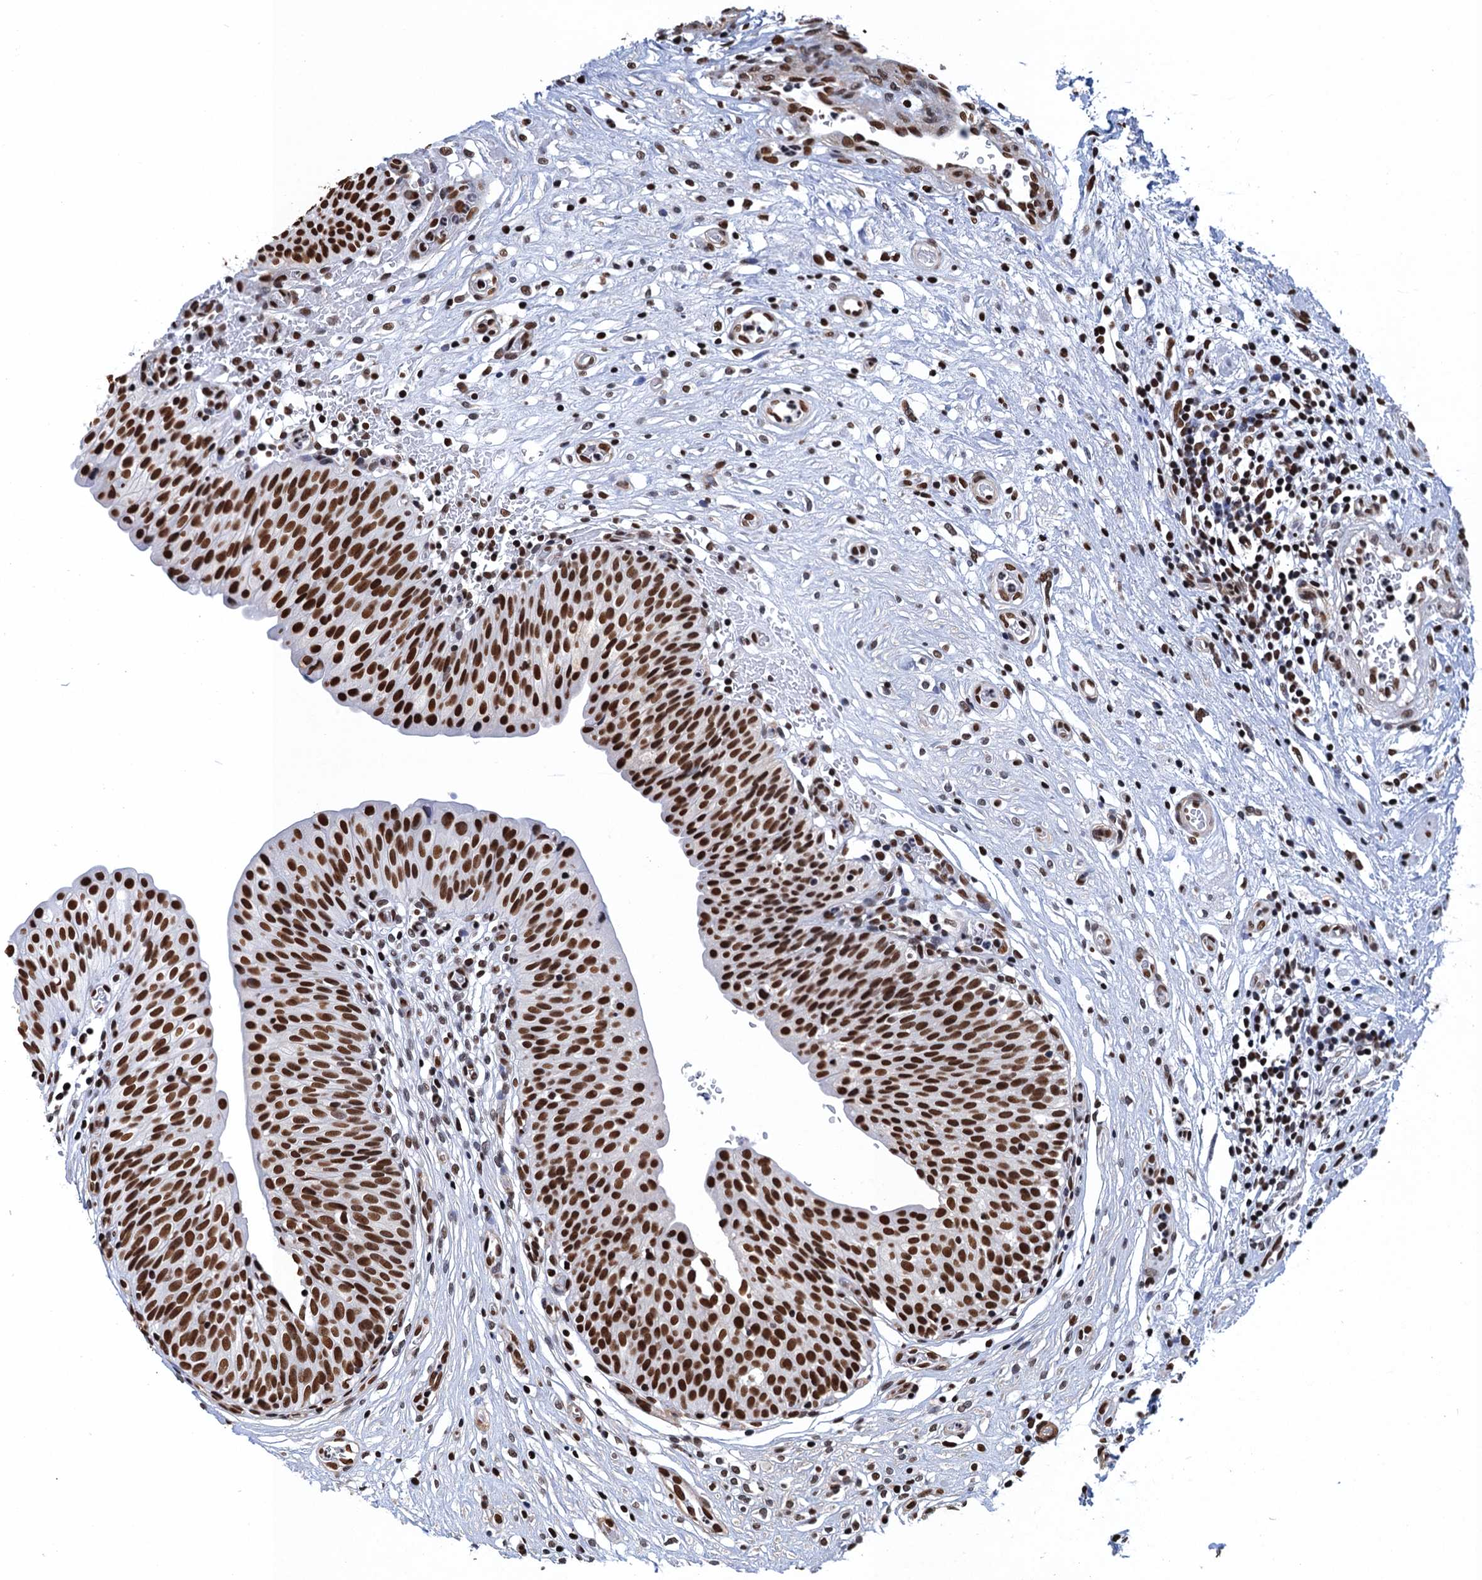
{"staining": {"intensity": "strong", "quantity": ">75%", "location": "nuclear"}, "tissue": "urinary bladder", "cell_type": "Urothelial cells", "image_type": "normal", "snomed": [{"axis": "morphology", "description": "Normal tissue, NOS"}, {"axis": "topography", "description": "Urinary bladder"}], "caption": "Normal urinary bladder exhibits strong nuclear positivity in about >75% of urothelial cells, visualized by immunohistochemistry.", "gene": "UBA2", "patient": {"sex": "male", "age": 55}}